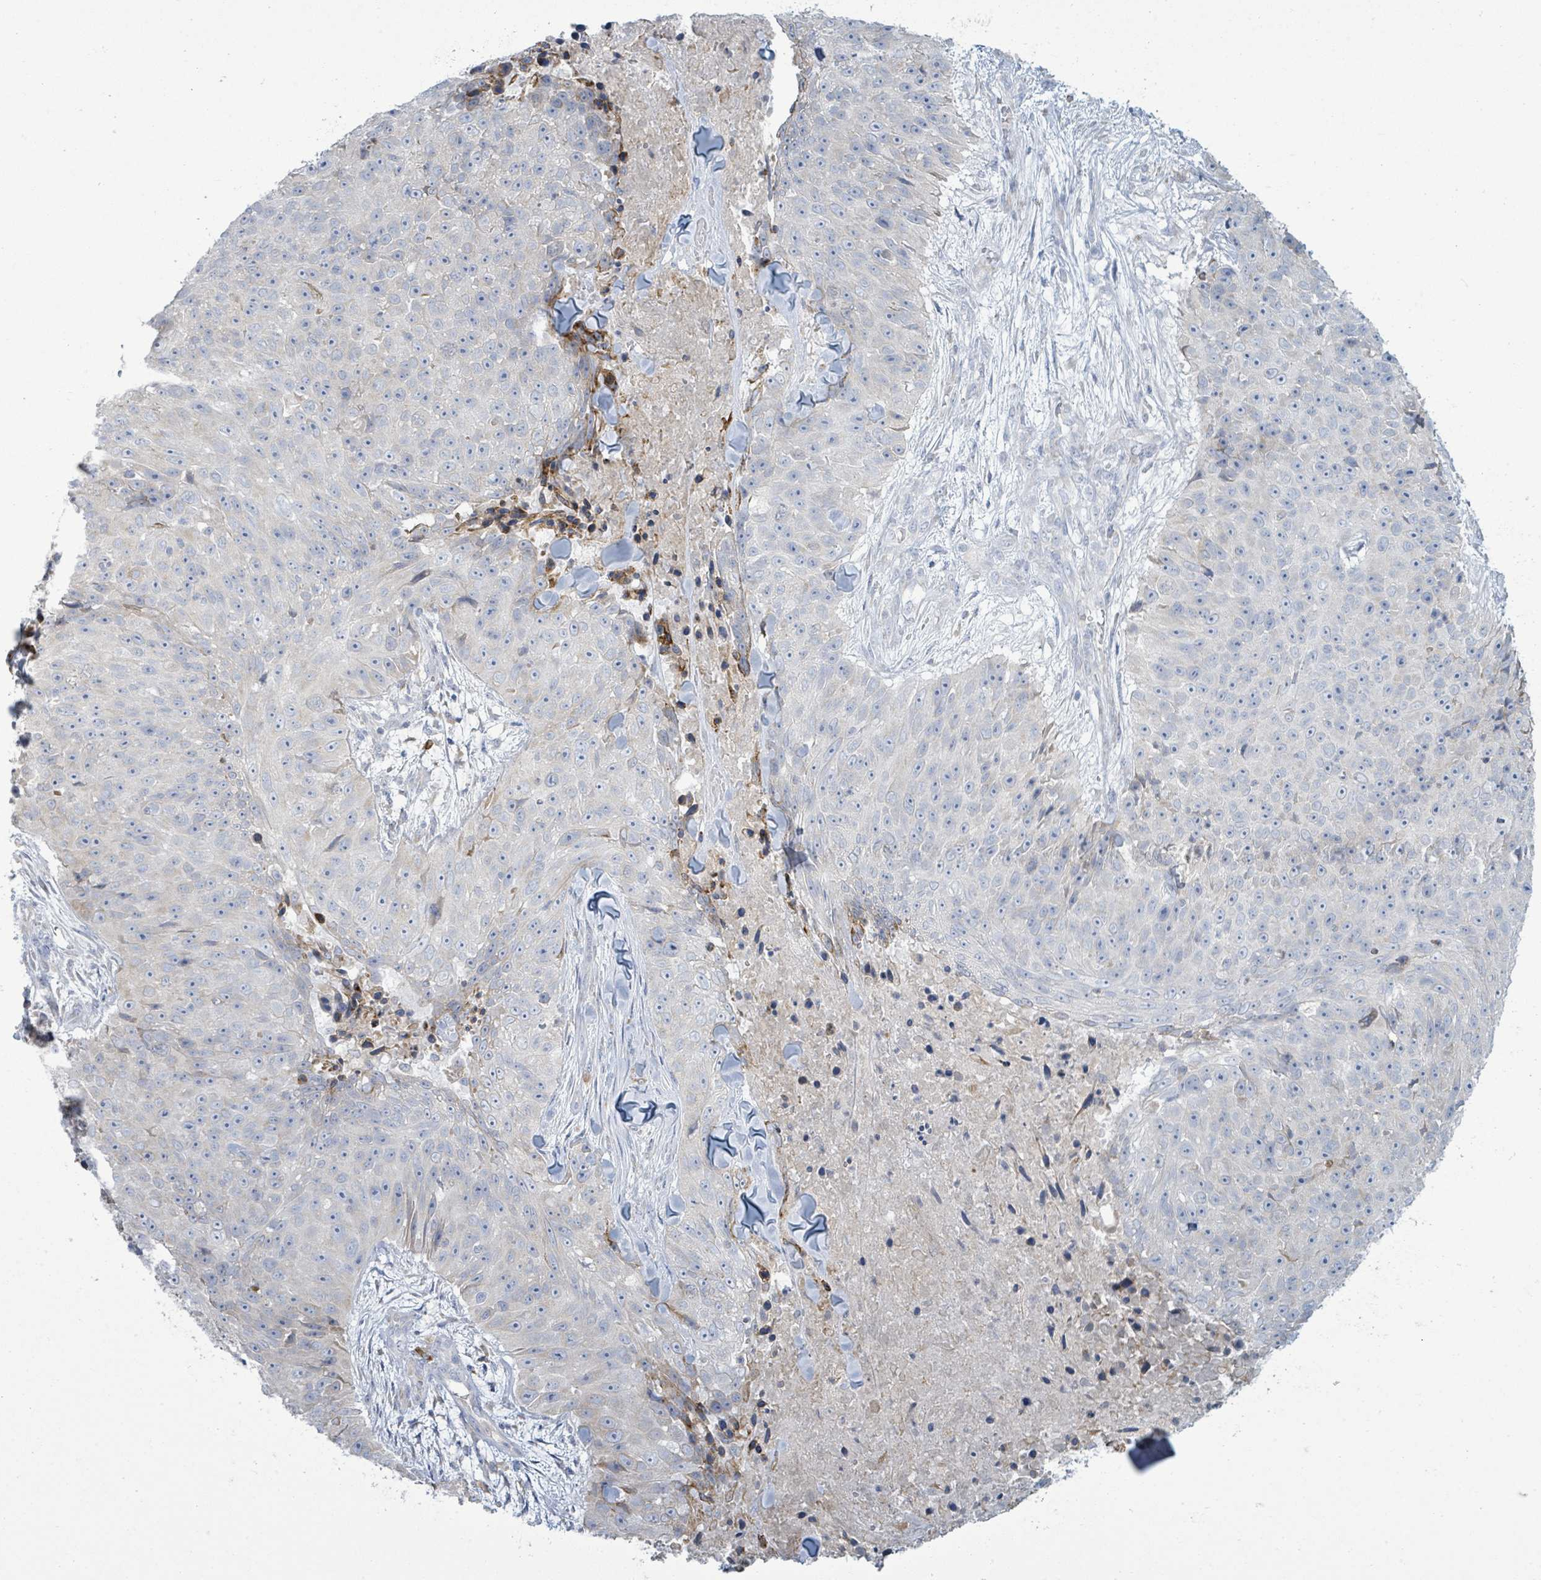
{"staining": {"intensity": "negative", "quantity": "none", "location": "none"}, "tissue": "skin cancer", "cell_type": "Tumor cells", "image_type": "cancer", "snomed": [{"axis": "morphology", "description": "Squamous cell carcinoma, NOS"}, {"axis": "topography", "description": "Skin"}], "caption": "Tumor cells are negative for protein expression in human squamous cell carcinoma (skin).", "gene": "SIRPB1", "patient": {"sex": "female", "age": 87}}